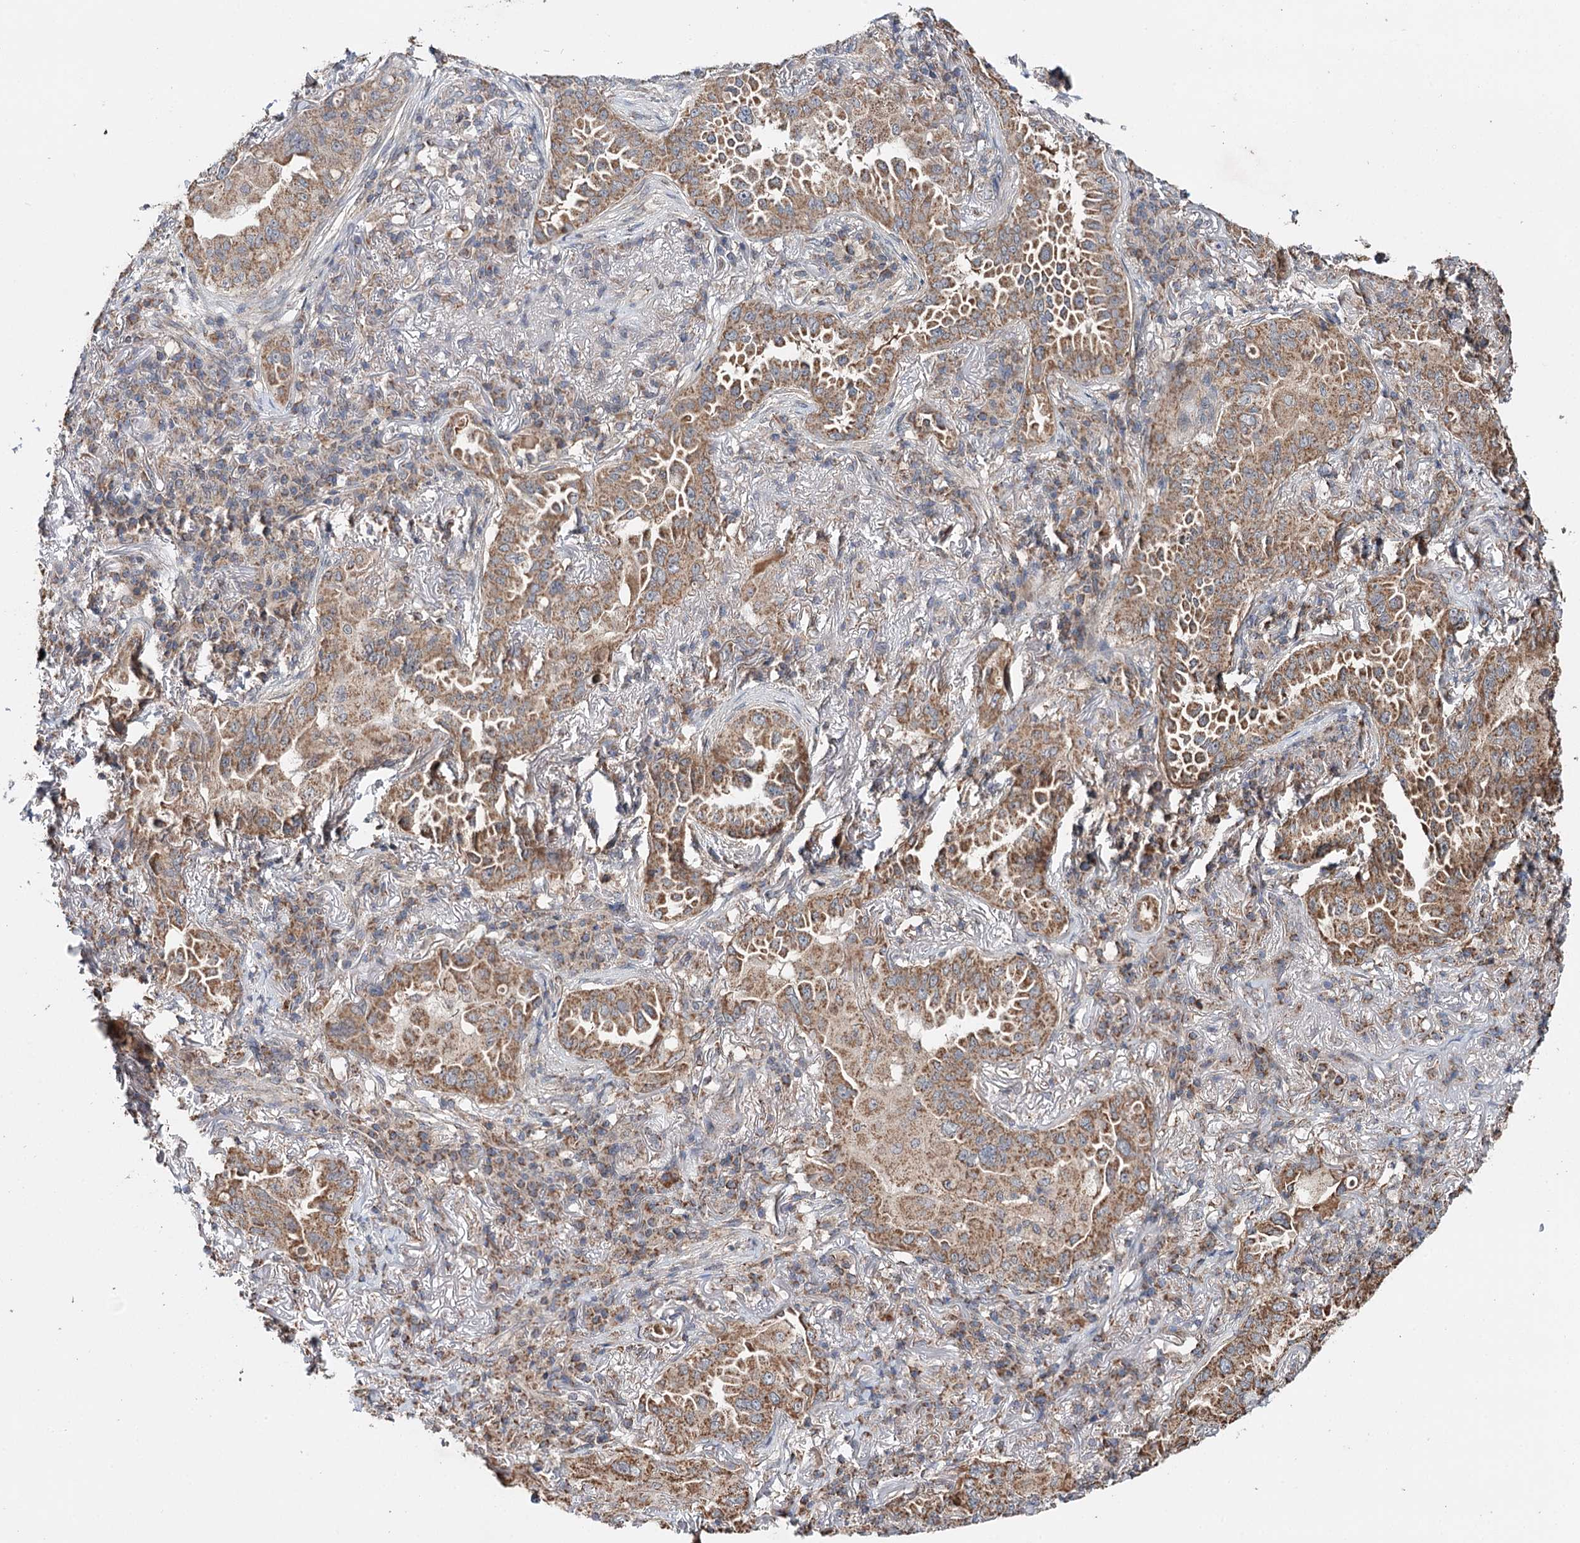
{"staining": {"intensity": "moderate", "quantity": ">75%", "location": "cytoplasmic/membranous"}, "tissue": "lung cancer", "cell_type": "Tumor cells", "image_type": "cancer", "snomed": [{"axis": "morphology", "description": "Adenocarcinoma, NOS"}, {"axis": "topography", "description": "Lung"}], "caption": "Immunohistochemistry (DAB) staining of human lung cancer reveals moderate cytoplasmic/membranous protein positivity in about >75% of tumor cells.", "gene": "PIK3CB", "patient": {"sex": "female", "age": 69}}